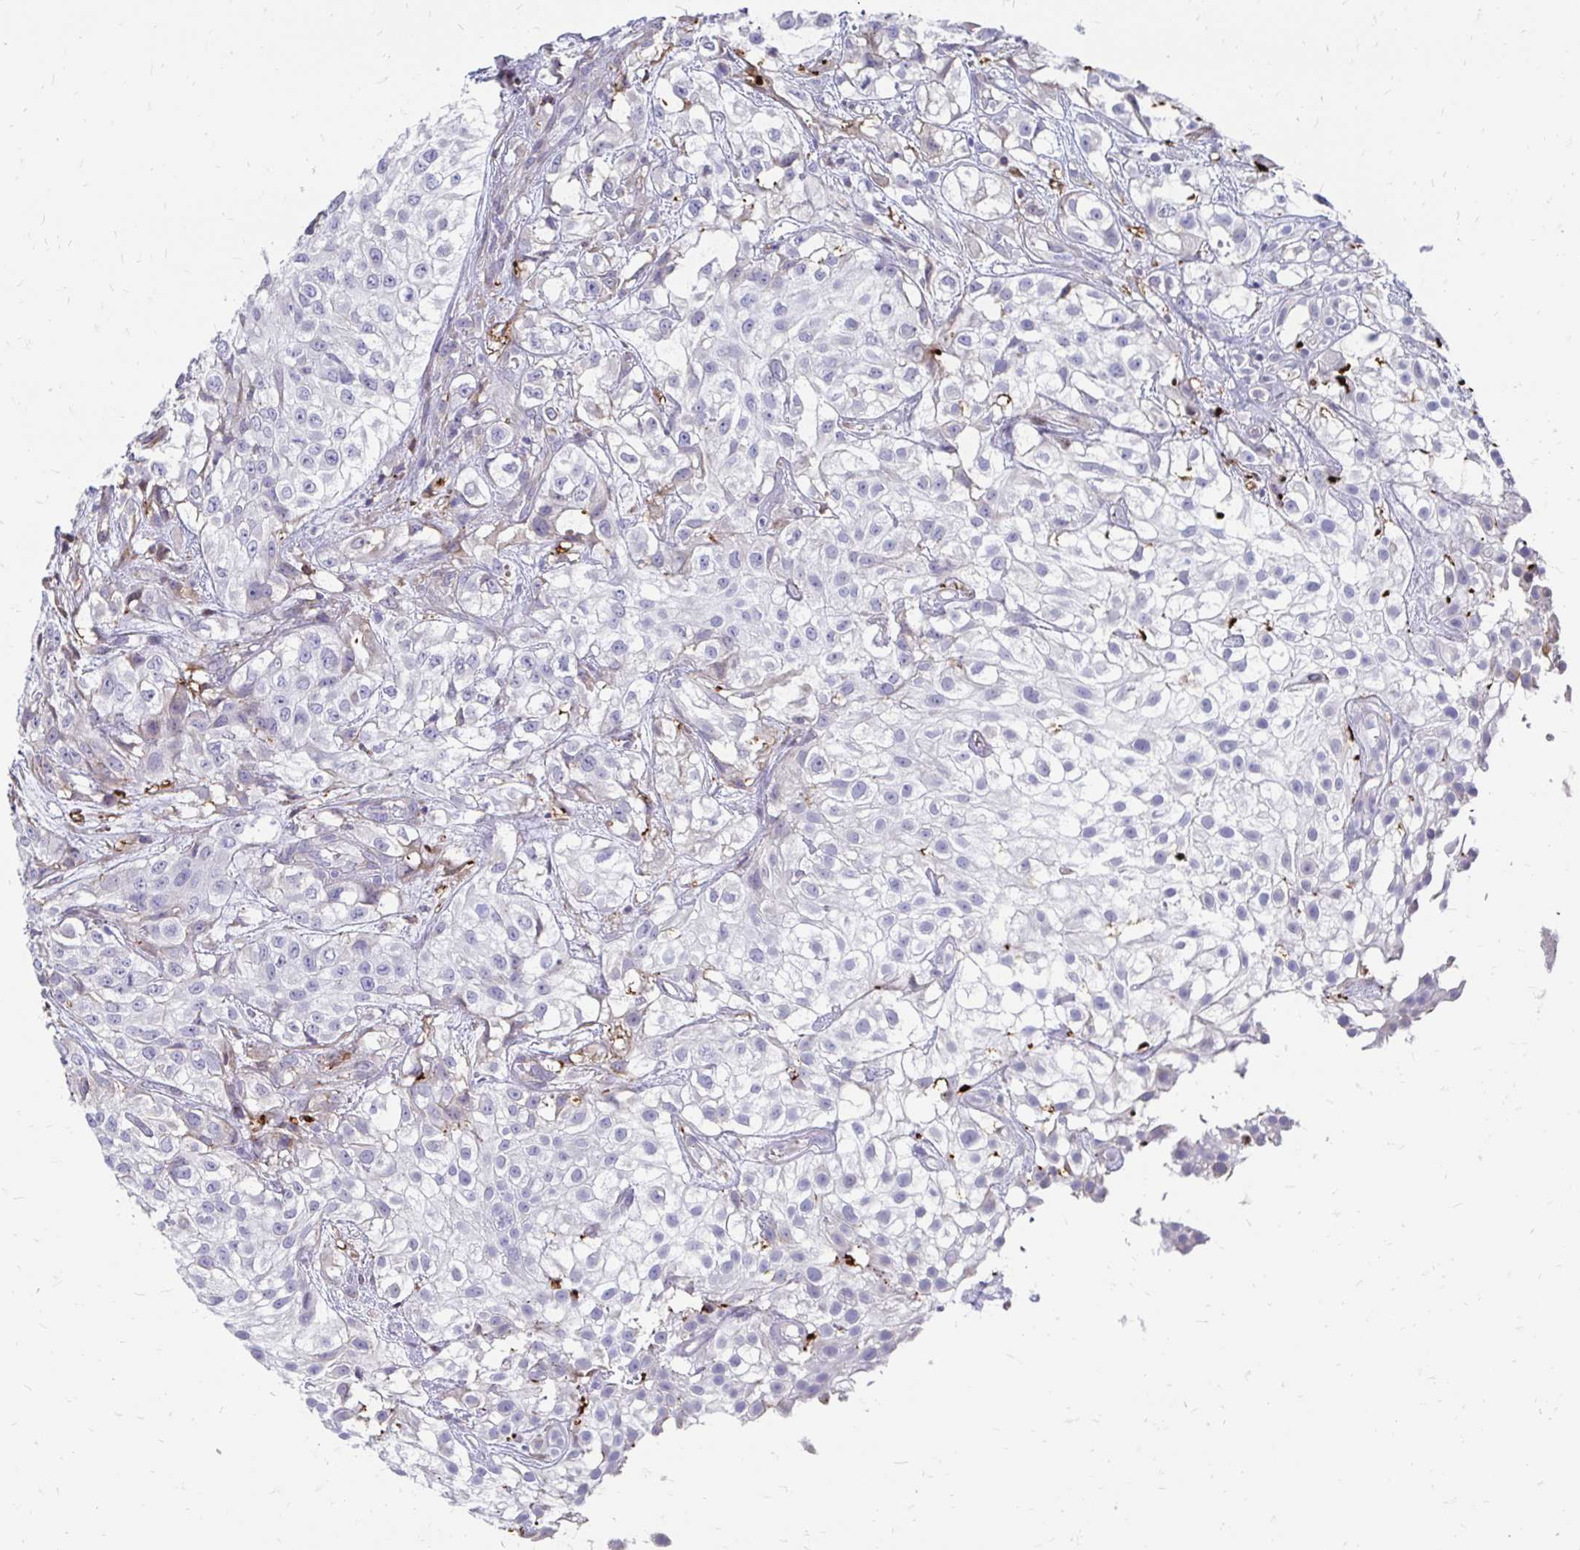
{"staining": {"intensity": "negative", "quantity": "none", "location": "none"}, "tissue": "urothelial cancer", "cell_type": "Tumor cells", "image_type": "cancer", "snomed": [{"axis": "morphology", "description": "Urothelial carcinoma, High grade"}, {"axis": "topography", "description": "Urinary bladder"}], "caption": "Tumor cells are negative for protein expression in human urothelial cancer.", "gene": "CDKL1", "patient": {"sex": "male", "age": 56}}